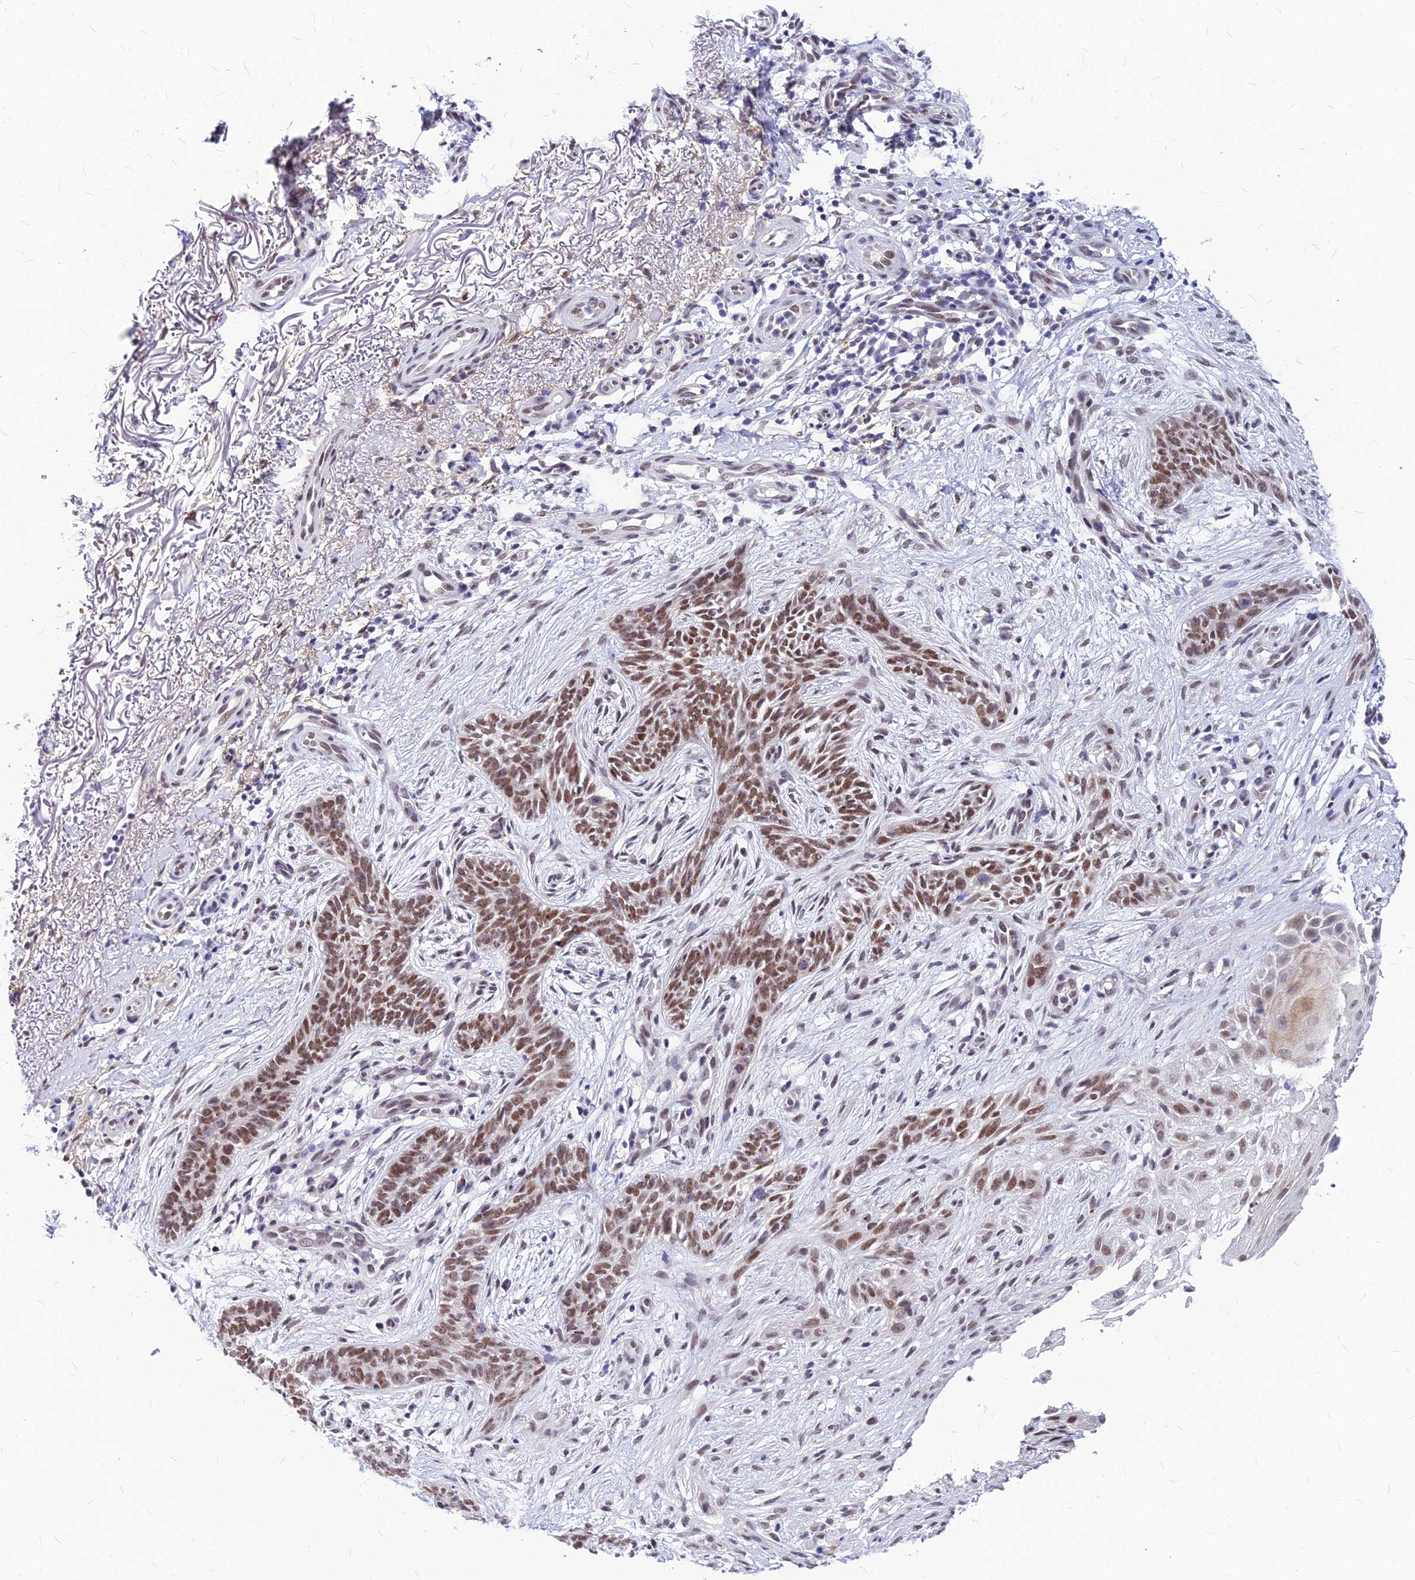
{"staining": {"intensity": "moderate", "quantity": ">75%", "location": "nuclear"}, "tissue": "skin cancer", "cell_type": "Tumor cells", "image_type": "cancer", "snomed": [{"axis": "morphology", "description": "Basal cell carcinoma"}, {"axis": "topography", "description": "Skin"}], "caption": "Human skin cancer (basal cell carcinoma) stained with a brown dye shows moderate nuclear positive staining in about >75% of tumor cells.", "gene": "KCTD13", "patient": {"sex": "female", "age": 82}}